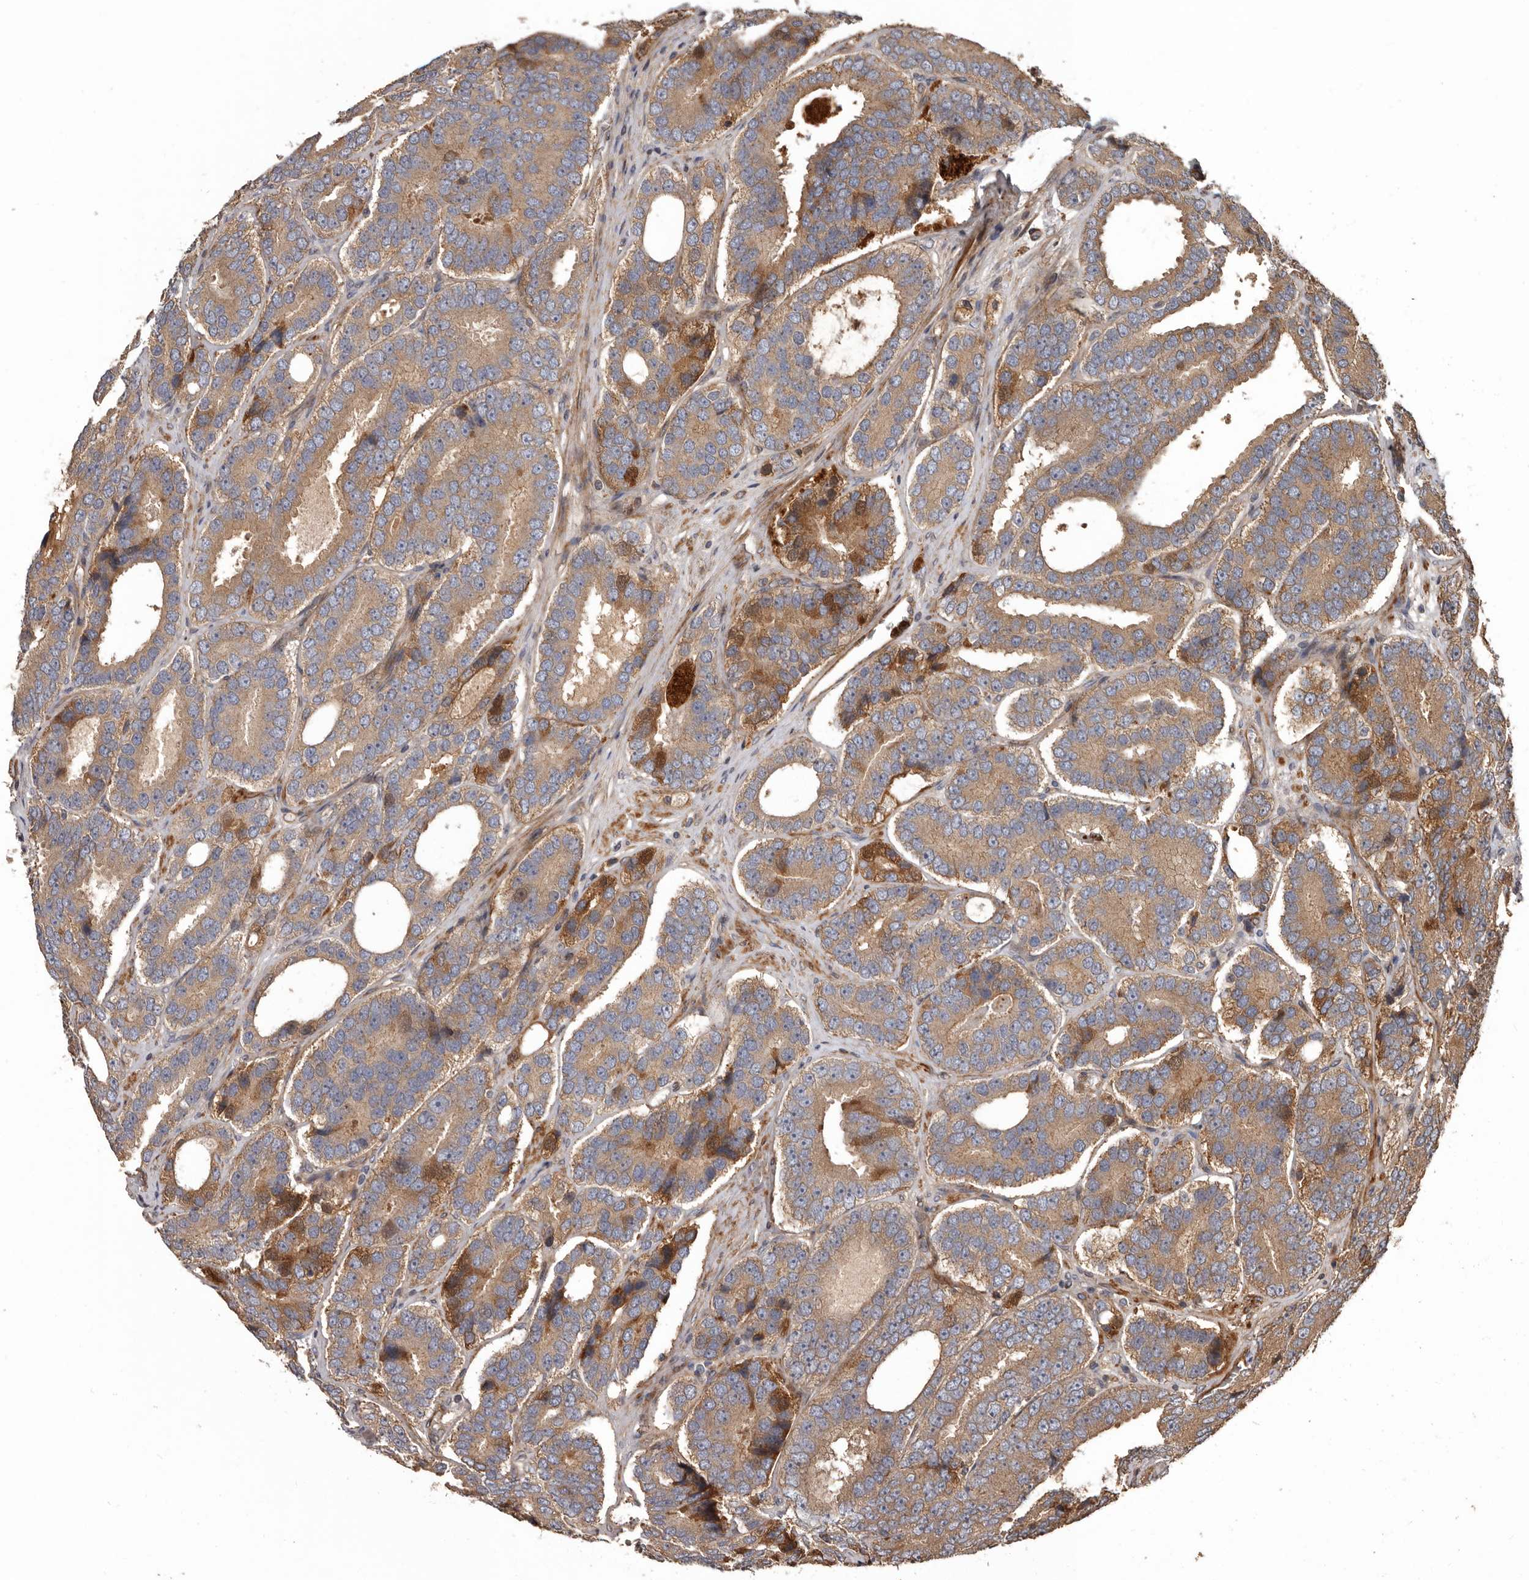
{"staining": {"intensity": "moderate", "quantity": ">75%", "location": "cytoplasmic/membranous"}, "tissue": "prostate cancer", "cell_type": "Tumor cells", "image_type": "cancer", "snomed": [{"axis": "morphology", "description": "Adenocarcinoma, High grade"}, {"axis": "topography", "description": "Prostate"}], "caption": "High-grade adenocarcinoma (prostate) was stained to show a protein in brown. There is medium levels of moderate cytoplasmic/membranous expression in about >75% of tumor cells.", "gene": "ARHGEF5", "patient": {"sex": "male", "age": 56}}